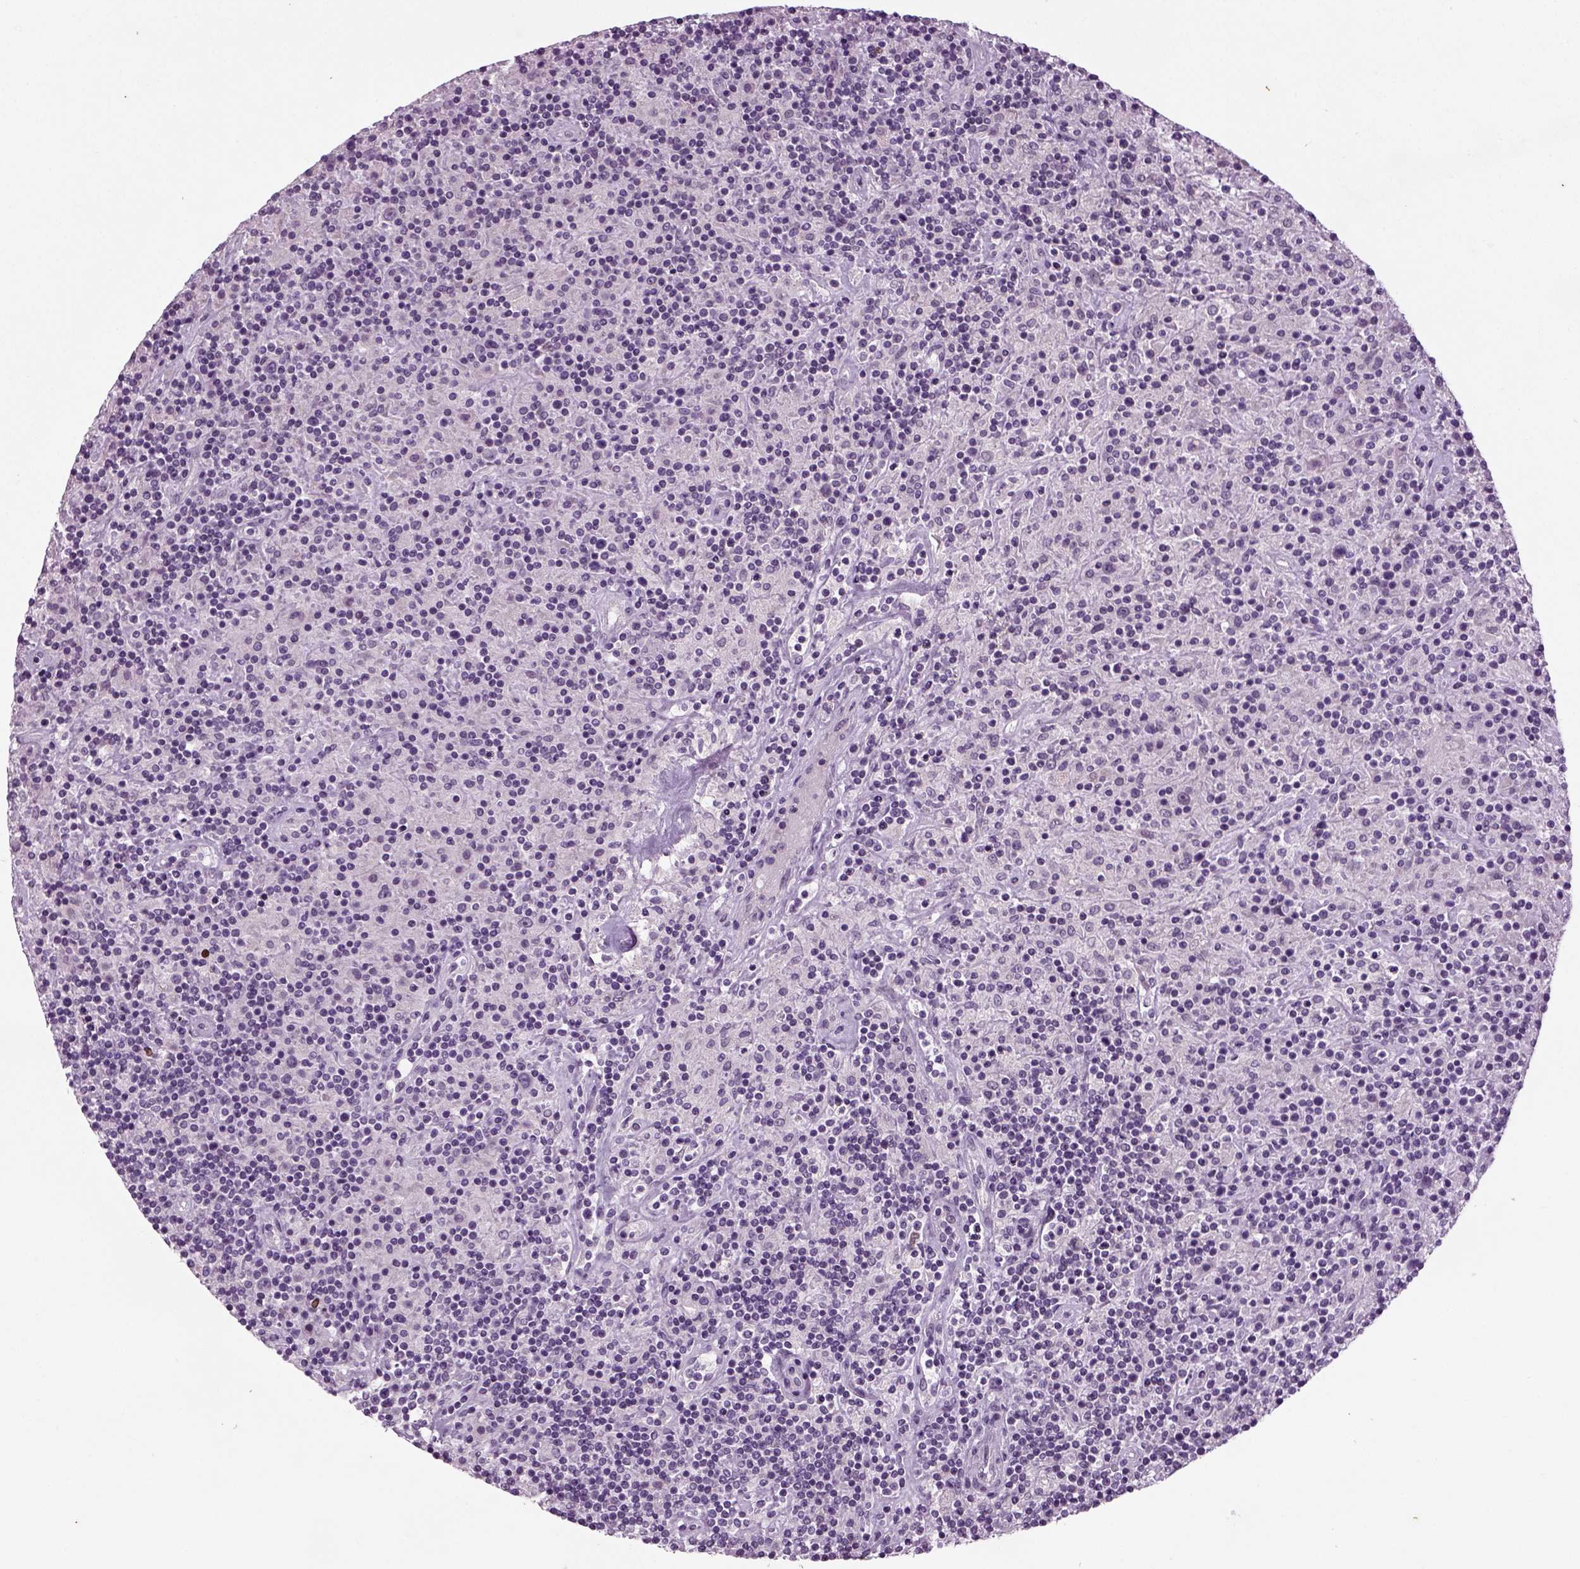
{"staining": {"intensity": "negative", "quantity": "none", "location": "none"}, "tissue": "lymphoma", "cell_type": "Tumor cells", "image_type": "cancer", "snomed": [{"axis": "morphology", "description": "Hodgkin's disease, NOS"}, {"axis": "topography", "description": "Lymph node"}], "caption": "A high-resolution micrograph shows IHC staining of lymphoma, which demonstrates no significant expression in tumor cells. (DAB (3,3'-diaminobenzidine) IHC with hematoxylin counter stain).", "gene": "SYNGAP1", "patient": {"sex": "male", "age": 70}}